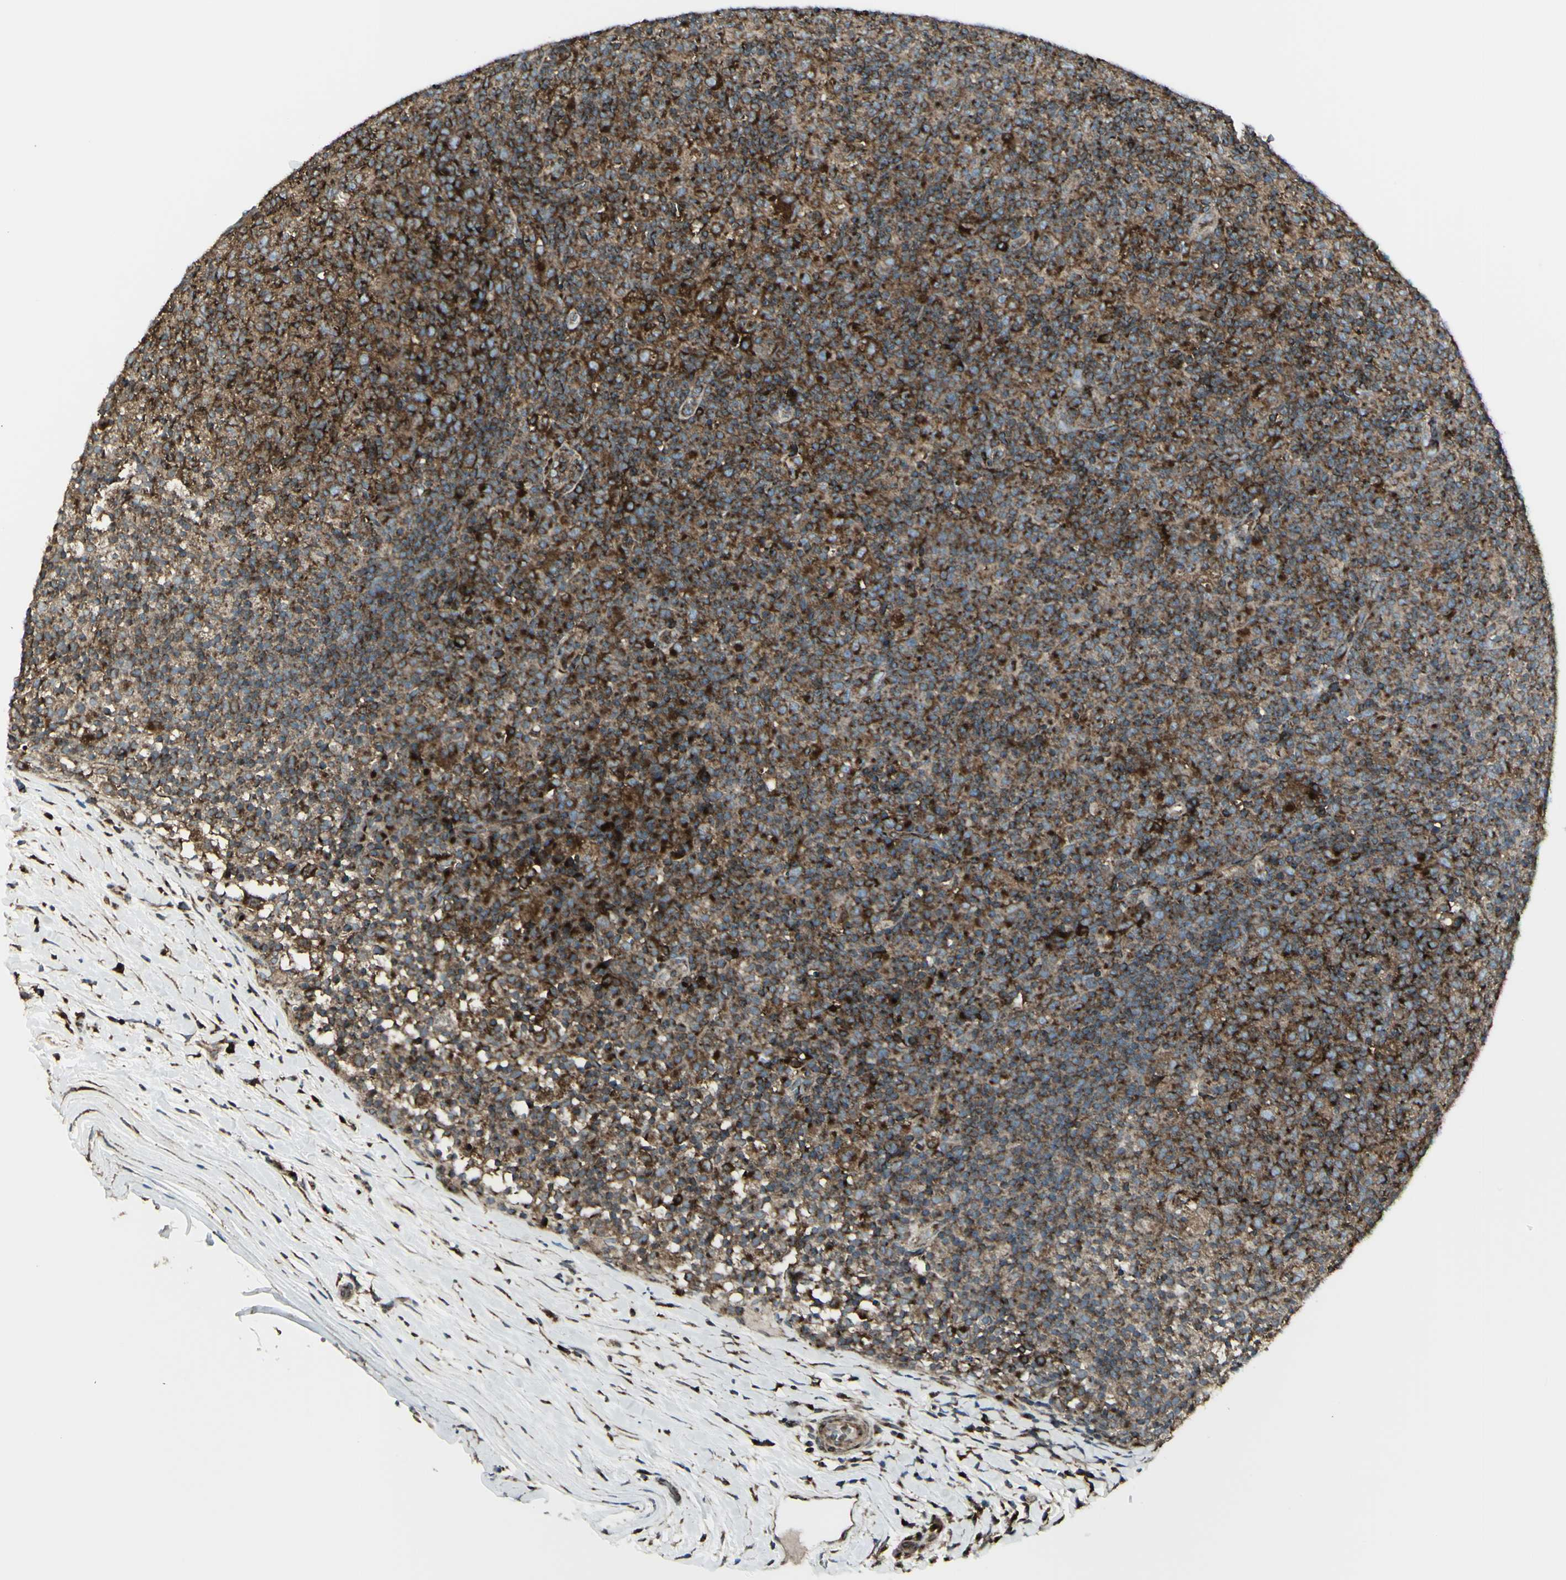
{"staining": {"intensity": "strong", "quantity": ">75%", "location": "cytoplasmic/membranous"}, "tissue": "lymph node", "cell_type": "Germinal center cells", "image_type": "normal", "snomed": [{"axis": "morphology", "description": "Normal tissue, NOS"}, {"axis": "morphology", "description": "Inflammation, NOS"}, {"axis": "topography", "description": "Lymph node"}], "caption": "Normal lymph node exhibits strong cytoplasmic/membranous staining in approximately >75% of germinal center cells, visualized by immunohistochemistry. The protein of interest is stained brown, and the nuclei are stained in blue (DAB IHC with brightfield microscopy, high magnification).", "gene": "NAPA", "patient": {"sex": "male", "age": 55}}